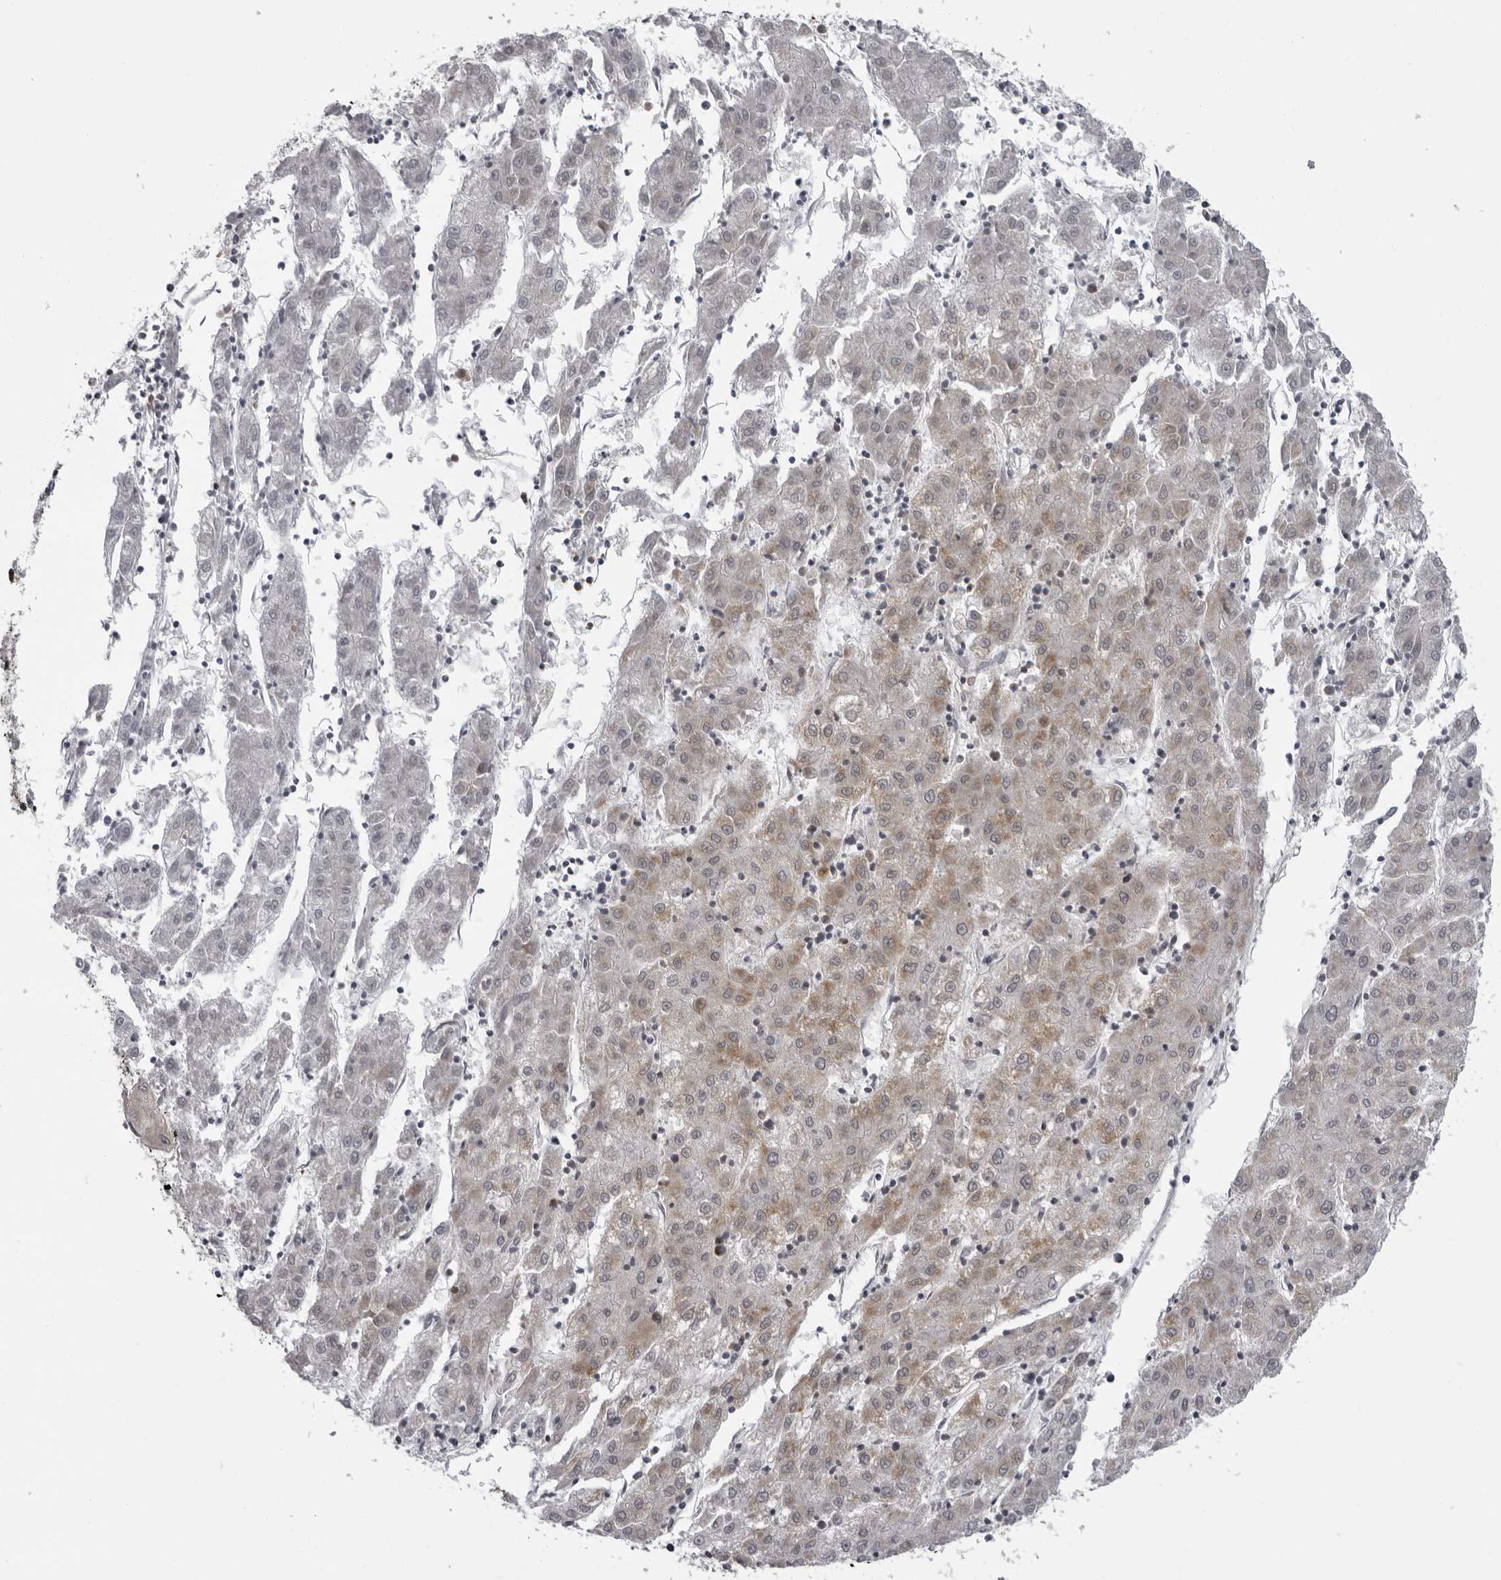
{"staining": {"intensity": "weak", "quantity": "<25%", "location": "cytoplasmic/membranous"}, "tissue": "liver cancer", "cell_type": "Tumor cells", "image_type": "cancer", "snomed": [{"axis": "morphology", "description": "Carcinoma, Hepatocellular, NOS"}, {"axis": "topography", "description": "Liver"}], "caption": "DAB immunohistochemical staining of human liver cancer (hepatocellular carcinoma) reveals no significant positivity in tumor cells. Nuclei are stained in blue.", "gene": "MRPS15", "patient": {"sex": "male", "age": 72}}